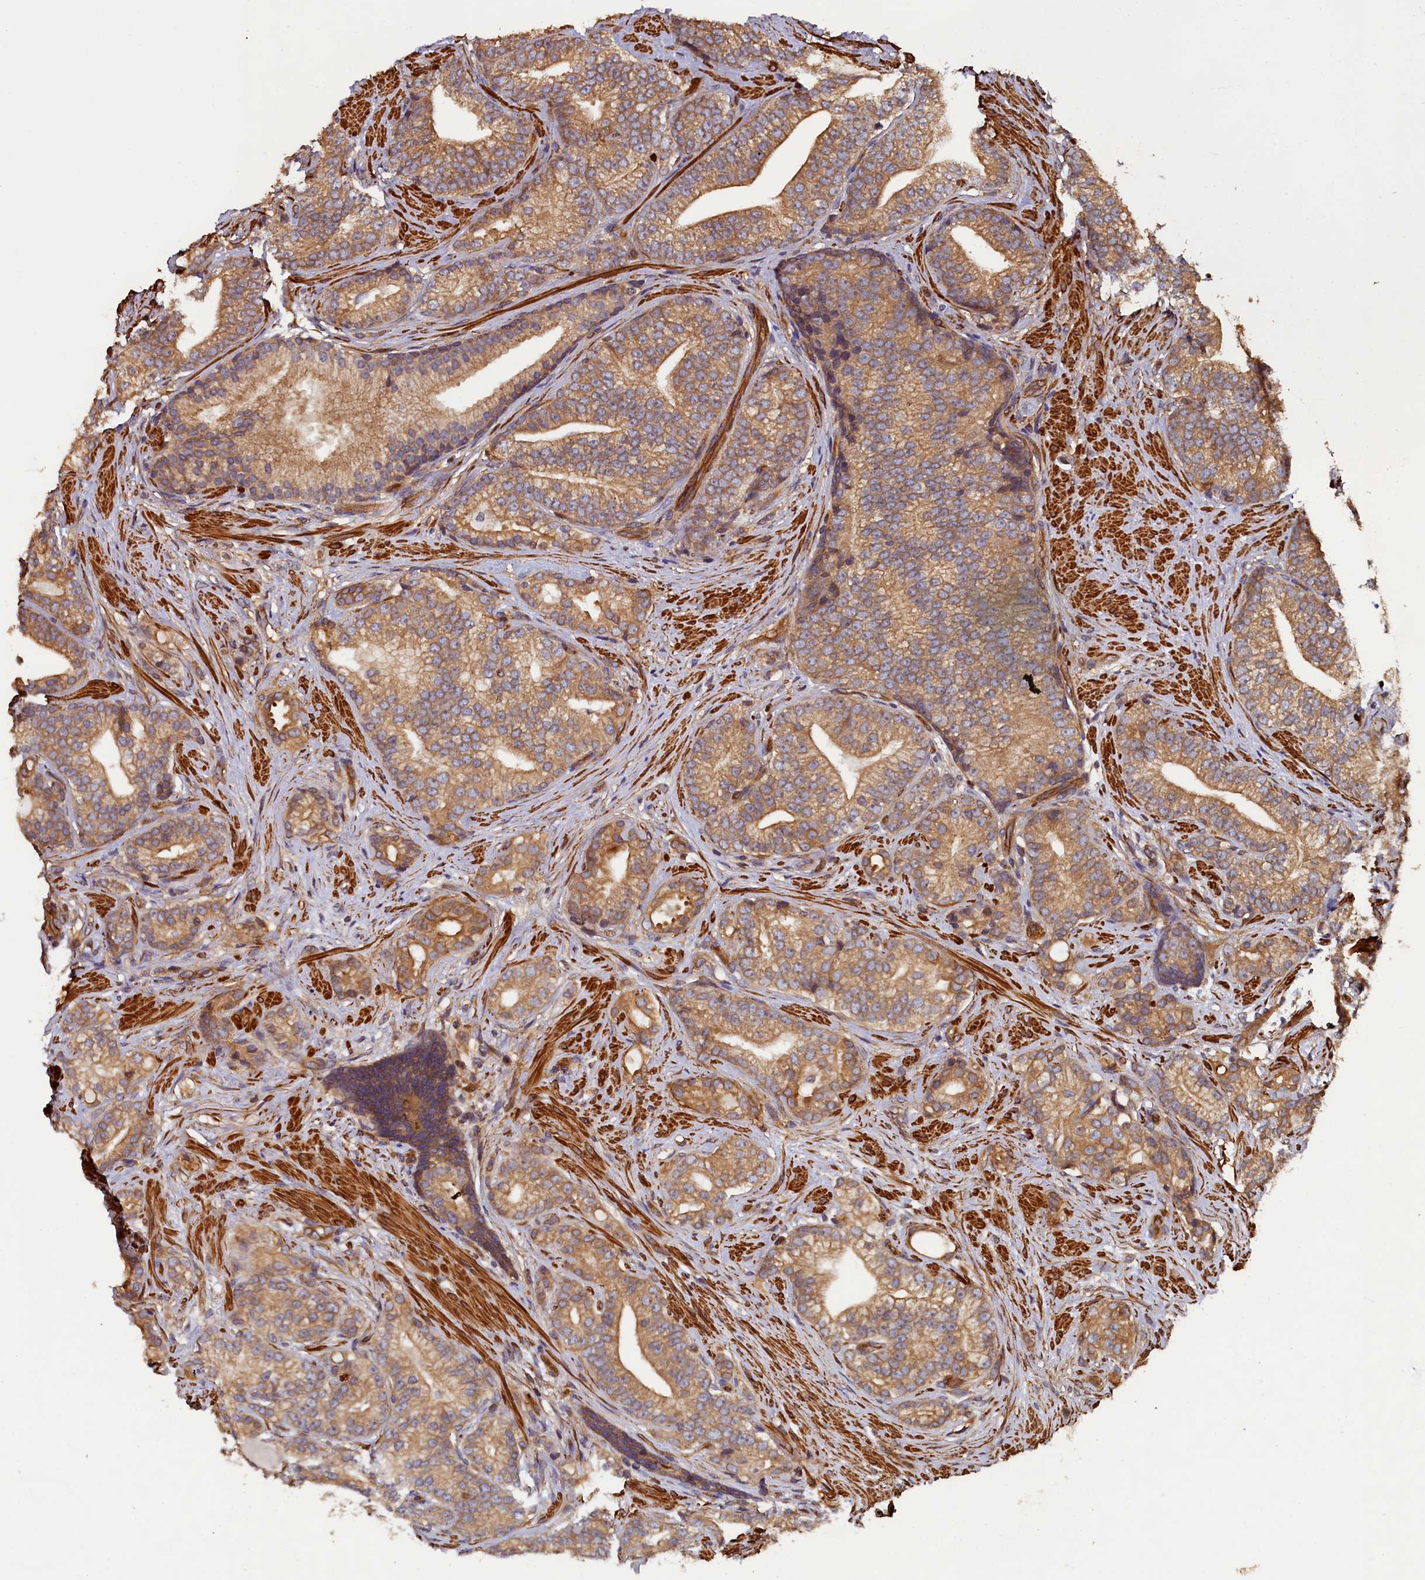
{"staining": {"intensity": "moderate", "quantity": ">75%", "location": "cytoplasmic/membranous"}, "tissue": "prostate cancer", "cell_type": "Tumor cells", "image_type": "cancer", "snomed": [{"axis": "morphology", "description": "Adenocarcinoma, Low grade"}, {"axis": "topography", "description": "Prostate"}], "caption": "A high-resolution histopathology image shows immunohistochemistry staining of prostate adenocarcinoma (low-grade), which reveals moderate cytoplasmic/membranous expression in approximately >75% of tumor cells.", "gene": "CCDC102B", "patient": {"sex": "male", "age": 71}}